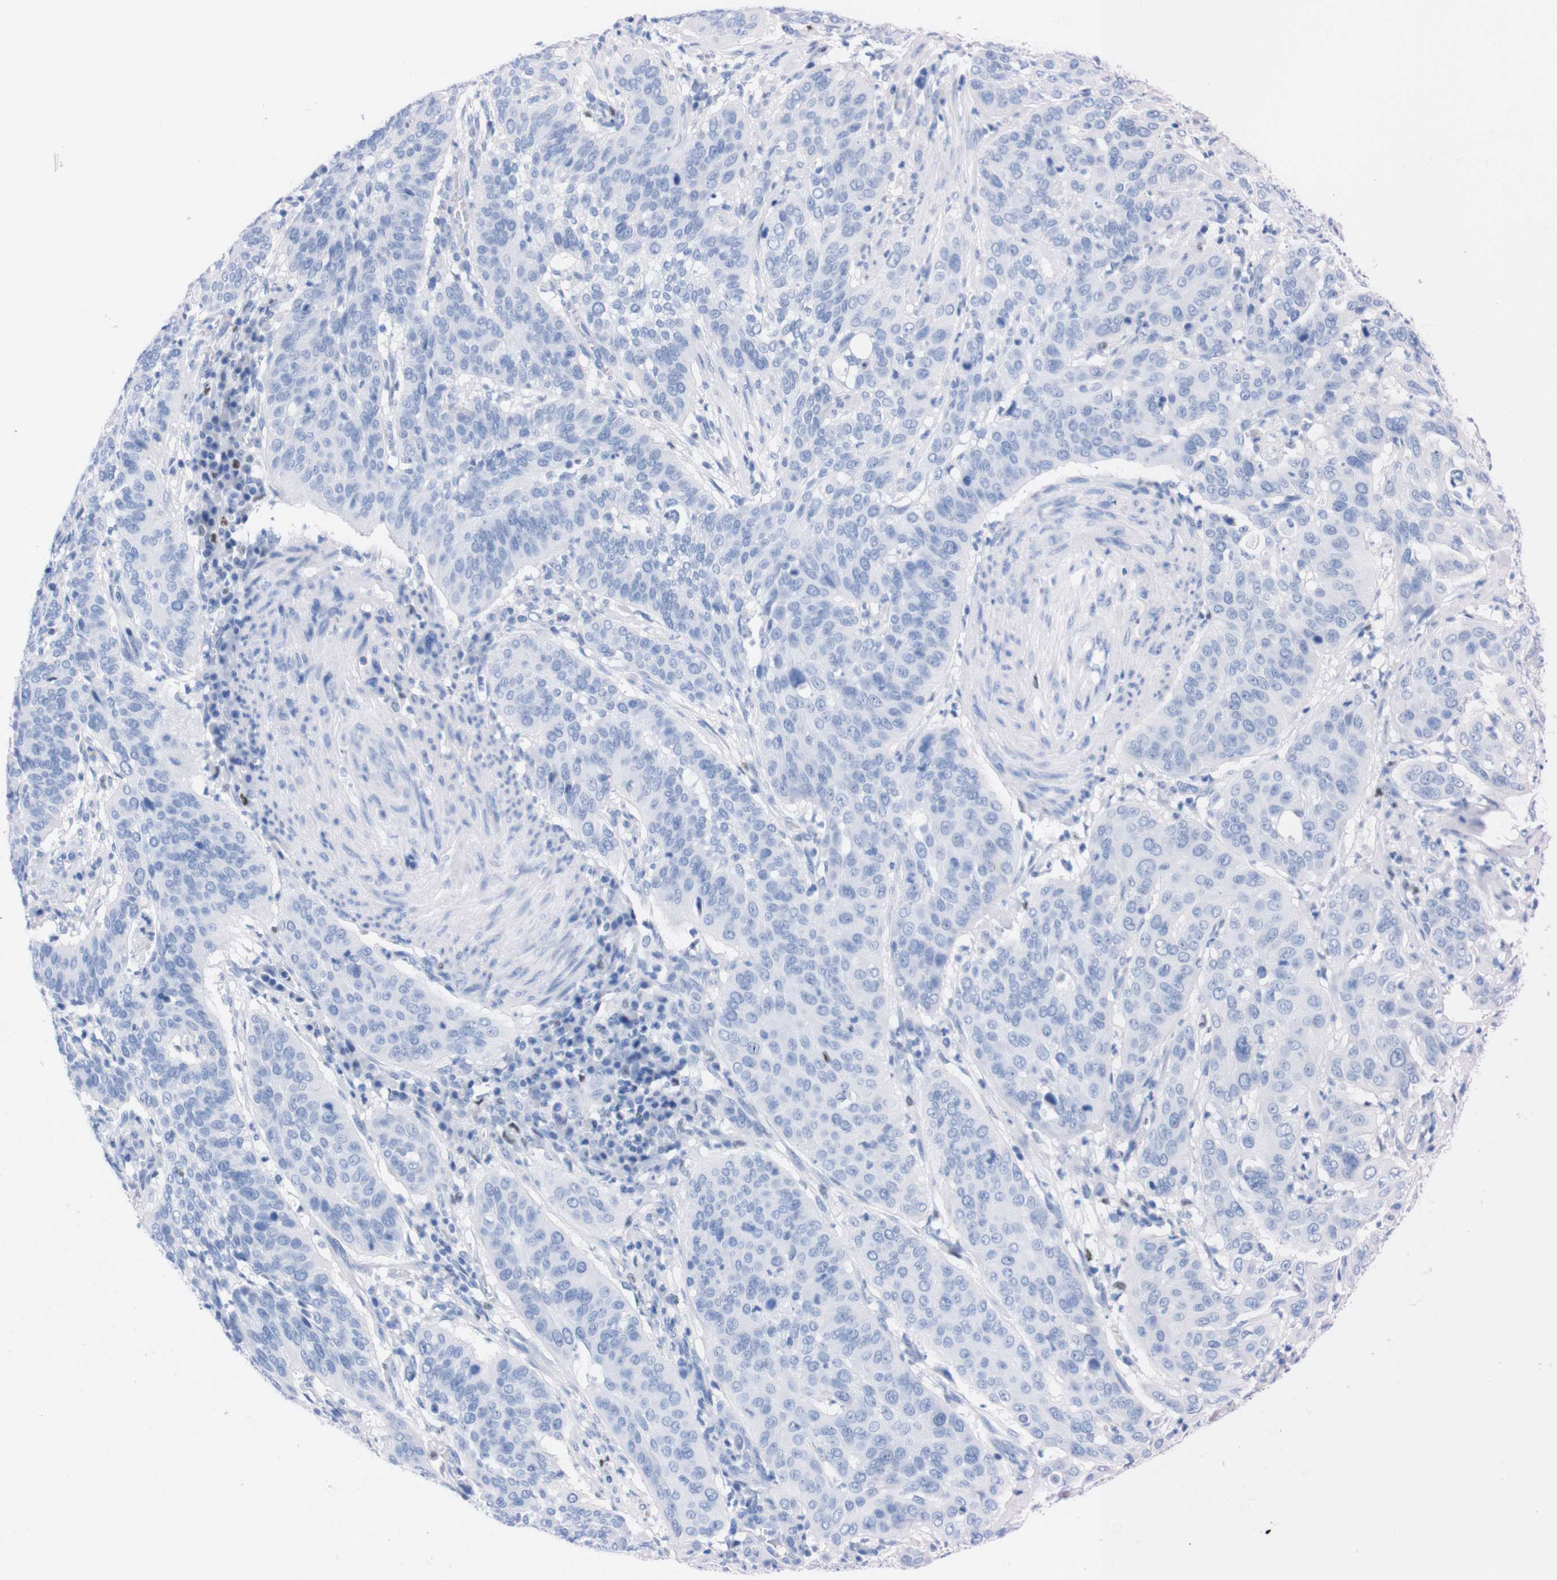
{"staining": {"intensity": "negative", "quantity": "none", "location": "none"}, "tissue": "cervical cancer", "cell_type": "Tumor cells", "image_type": "cancer", "snomed": [{"axis": "morphology", "description": "Normal tissue, NOS"}, {"axis": "morphology", "description": "Squamous cell carcinoma, NOS"}, {"axis": "topography", "description": "Cervix"}], "caption": "A high-resolution image shows immunohistochemistry (IHC) staining of cervical cancer (squamous cell carcinoma), which reveals no significant expression in tumor cells.", "gene": "P2RY12", "patient": {"sex": "female", "age": 39}}